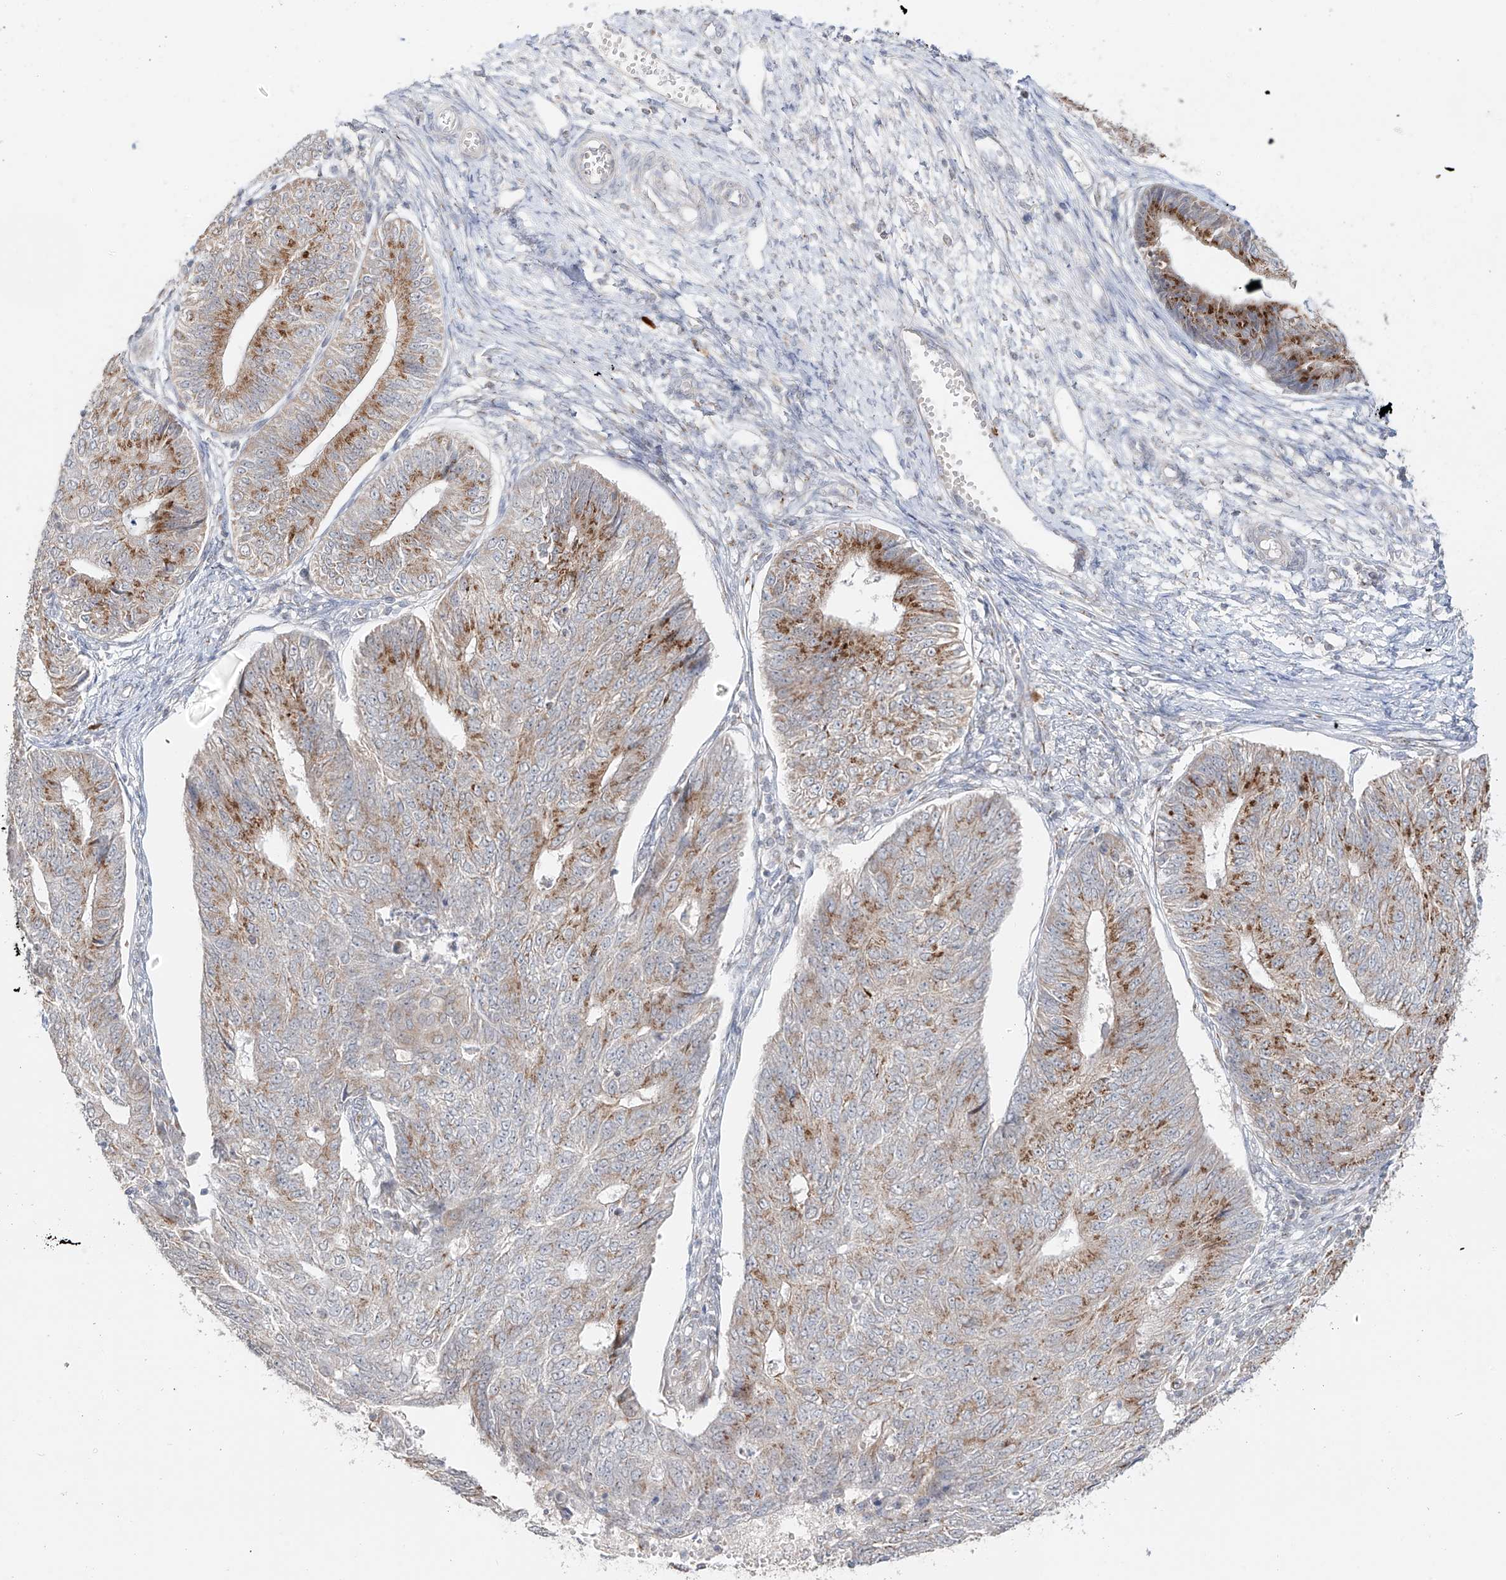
{"staining": {"intensity": "moderate", "quantity": ">75%", "location": "cytoplasmic/membranous"}, "tissue": "endometrial cancer", "cell_type": "Tumor cells", "image_type": "cancer", "snomed": [{"axis": "morphology", "description": "Adenocarcinoma, NOS"}, {"axis": "topography", "description": "Endometrium"}], "caption": "Adenocarcinoma (endometrial) stained with a brown dye demonstrates moderate cytoplasmic/membranous positive staining in about >75% of tumor cells.", "gene": "BSDC1", "patient": {"sex": "female", "age": 32}}